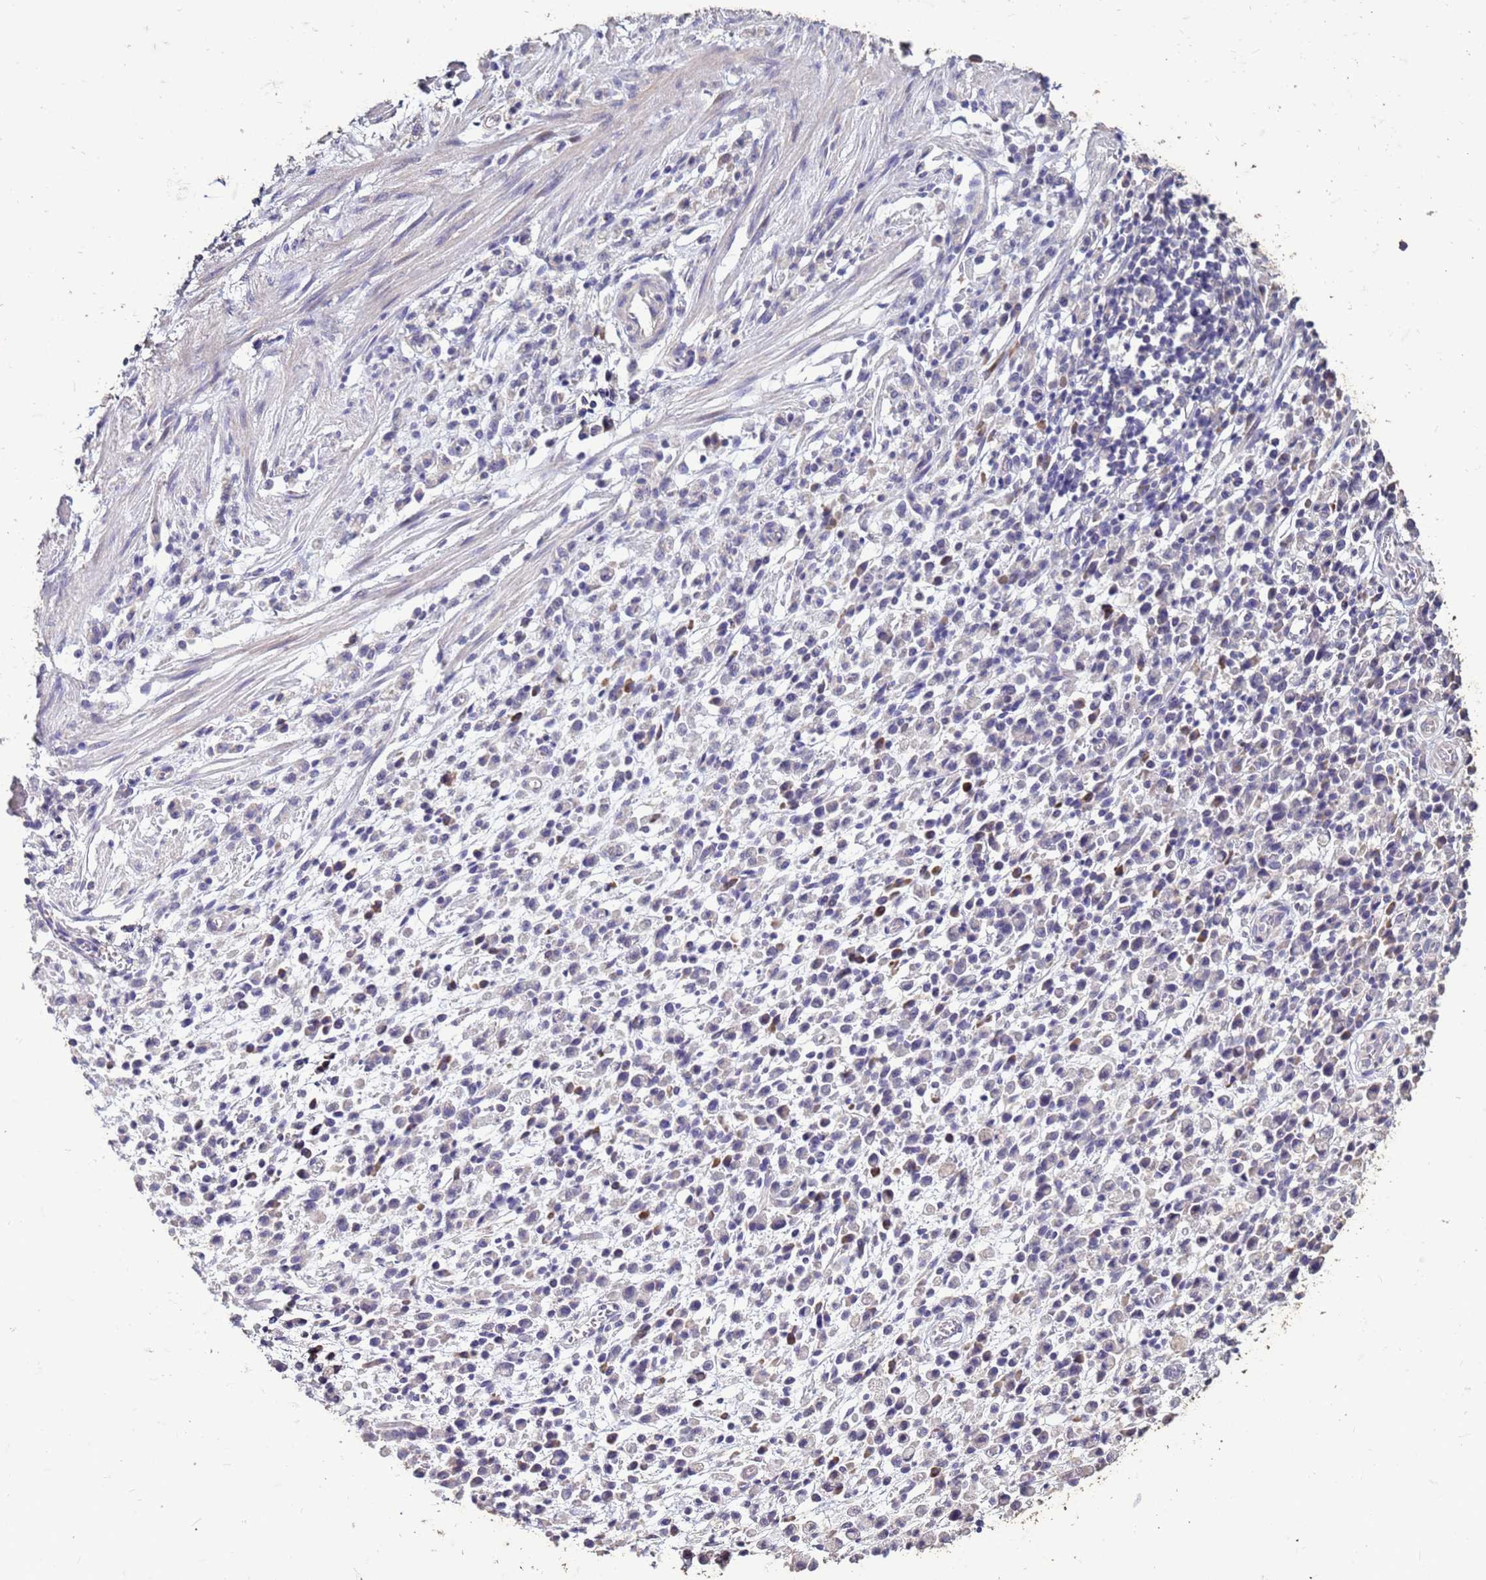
{"staining": {"intensity": "negative", "quantity": "none", "location": "none"}, "tissue": "stomach cancer", "cell_type": "Tumor cells", "image_type": "cancer", "snomed": [{"axis": "morphology", "description": "Adenocarcinoma, NOS"}, {"axis": "topography", "description": "Stomach"}], "caption": "The immunohistochemistry (IHC) image has no significant positivity in tumor cells of adenocarcinoma (stomach) tissue.", "gene": "FAM184B", "patient": {"sex": "male", "age": 77}}